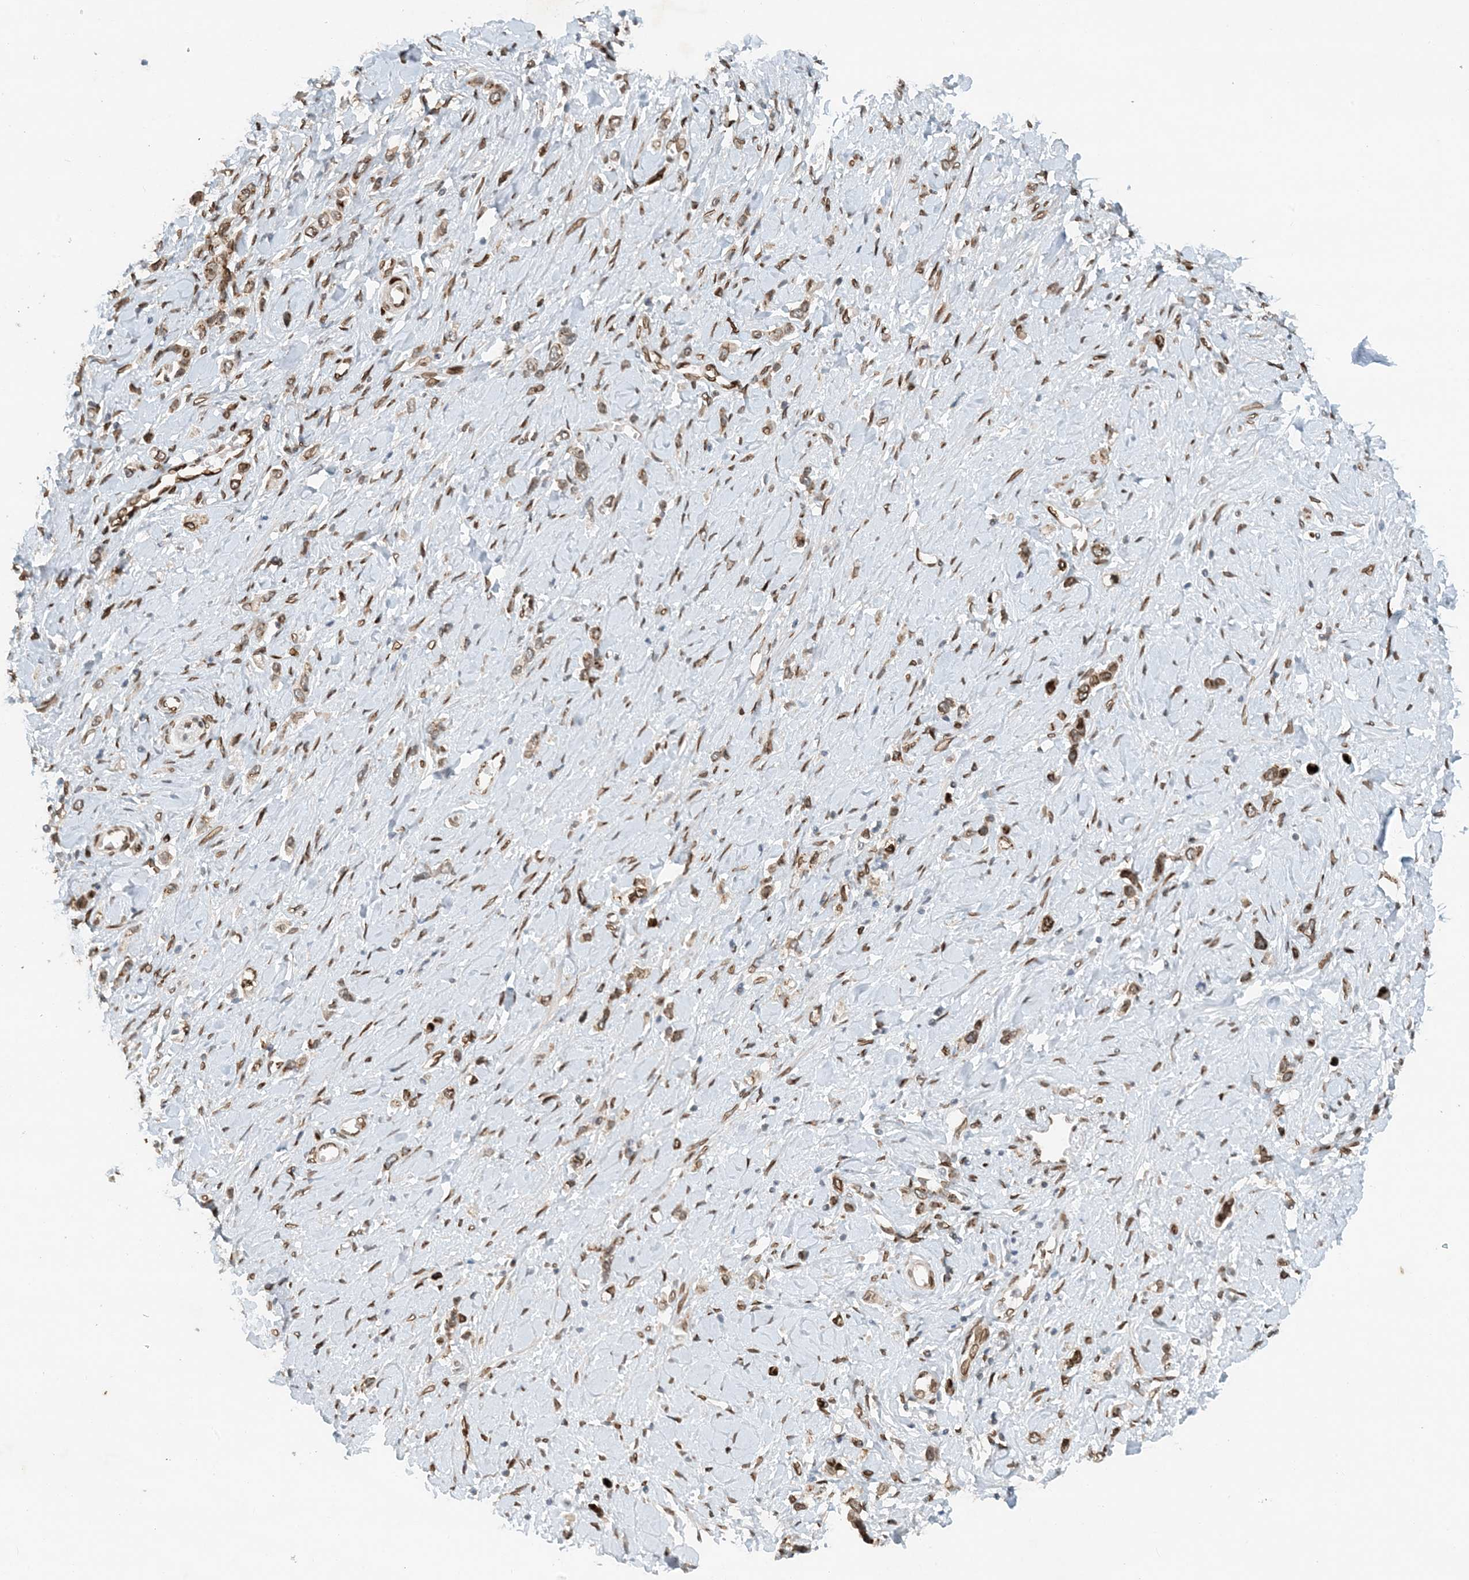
{"staining": {"intensity": "weak", "quantity": ">75%", "location": "cytoplasmic/membranous"}, "tissue": "stomach cancer", "cell_type": "Tumor cells", "image_type": "cancer", "snomed": [{"axis": "morphology", "description": "Normal tissue, NOS"}, {"axis": "morphology", "description": "Adenocarcinoma, NOS"}, {"axis": "topography", "description": "Stomach, upper"}, {"axis": "topography", "description": "Stomach"}], "caption": "A photomicrograph of human adenocarcinoma (stomach) stained for a protein demonstrates weak cytoplasmic/membranous brown staining in tumor cells.", "gene": "SLC35A2", "patient": {"sex": "female", "age": 65}}